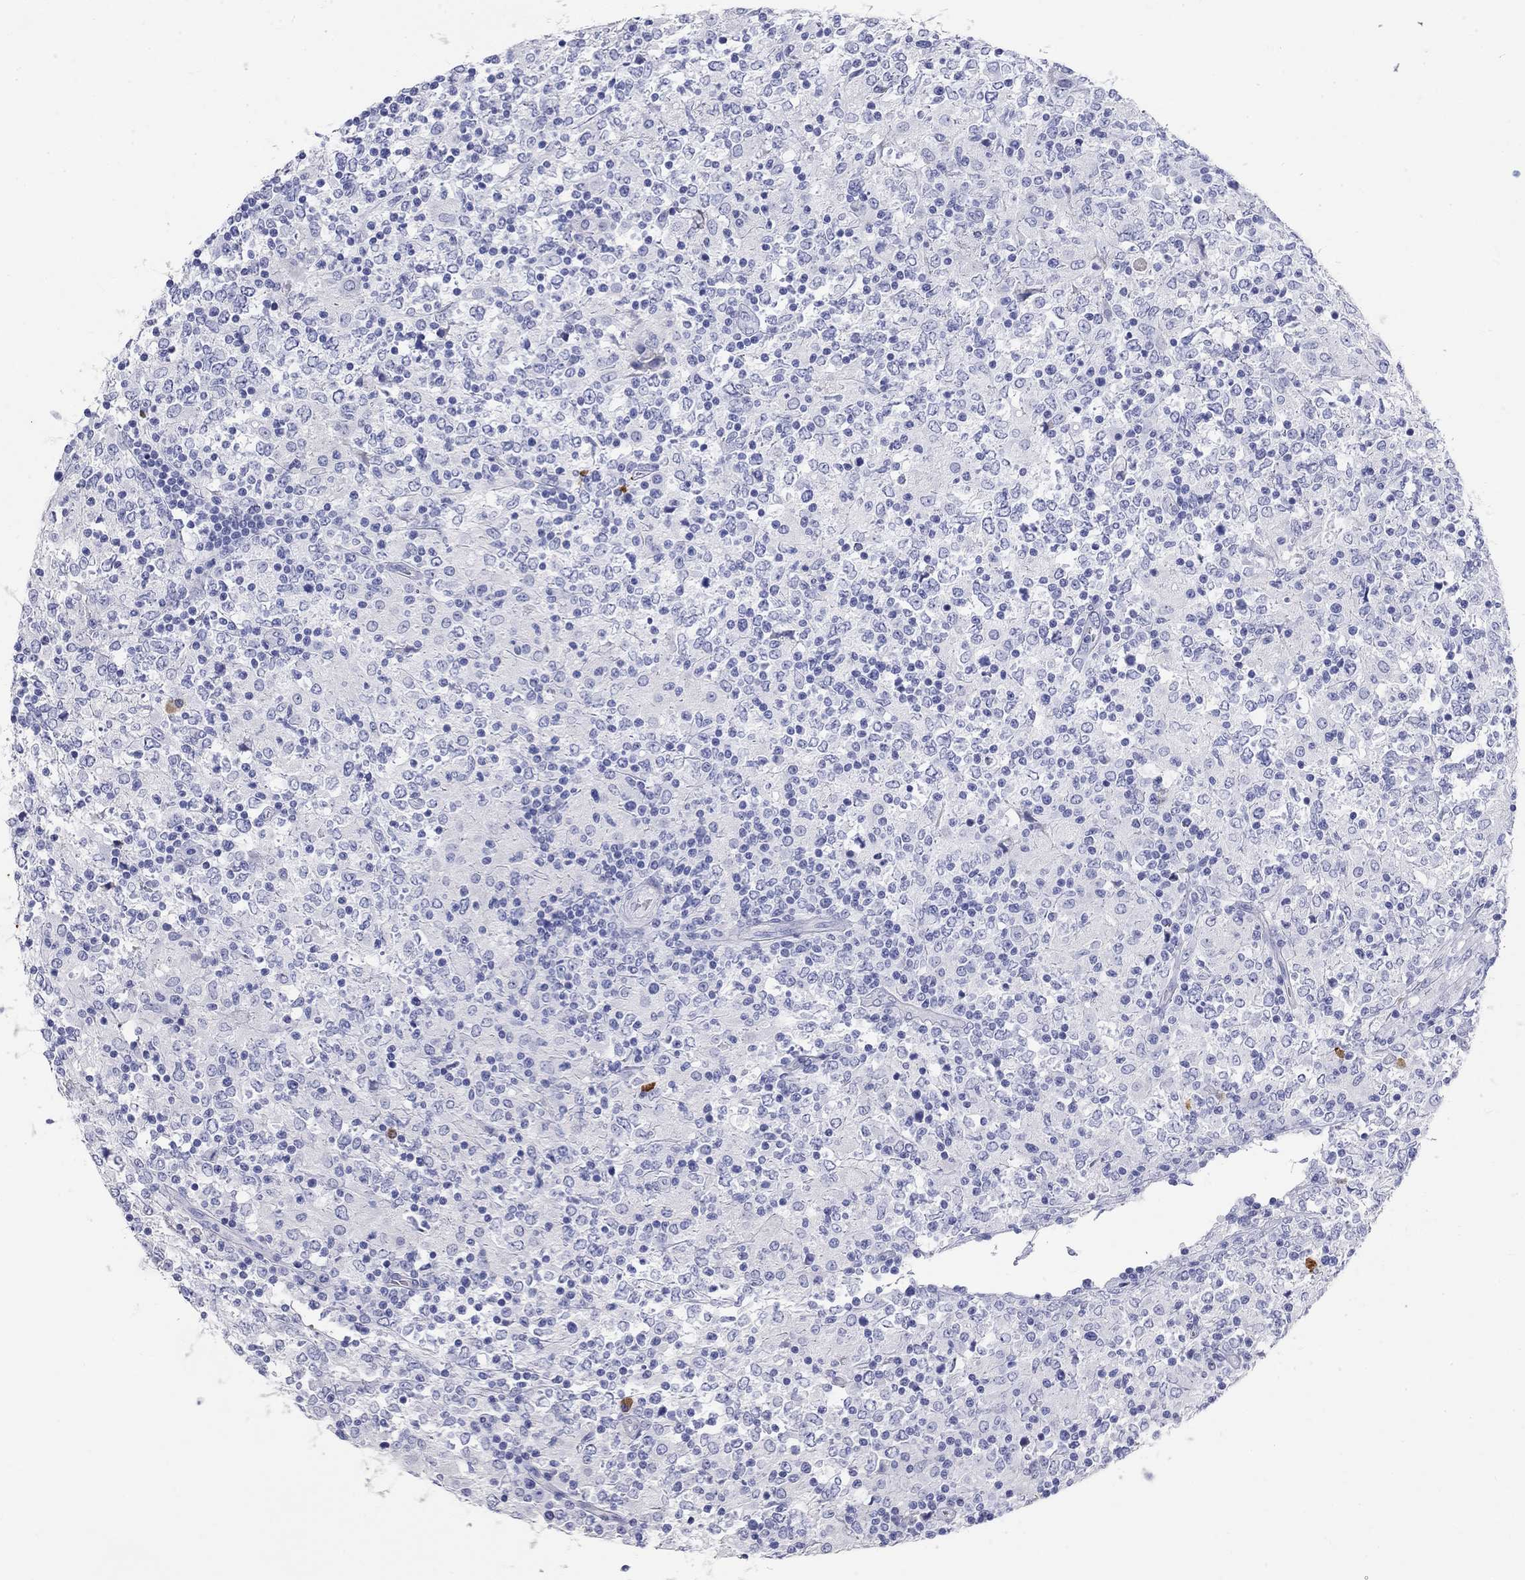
{"staining": {"intensity": "negative", "quantity": "none", "location": "none"}, "tissue": "lymphoma", "cell_type": "Tumor cells", "image_type": "cancer", "snomed": [{"axis": "morphology", "description": "Malignant lymphoma, non-Hodgkin's type, High grade"}, {"axis": "topography", "description": "Lymph node"}], "caption": "Histopathology image shows no protein staining in tumor cells of malignant lymphoma, non-Hodgkin's type (high-grade) tissue.", "gene": "PHOX2B", "patient": {"sex": "female", "age": 84}}